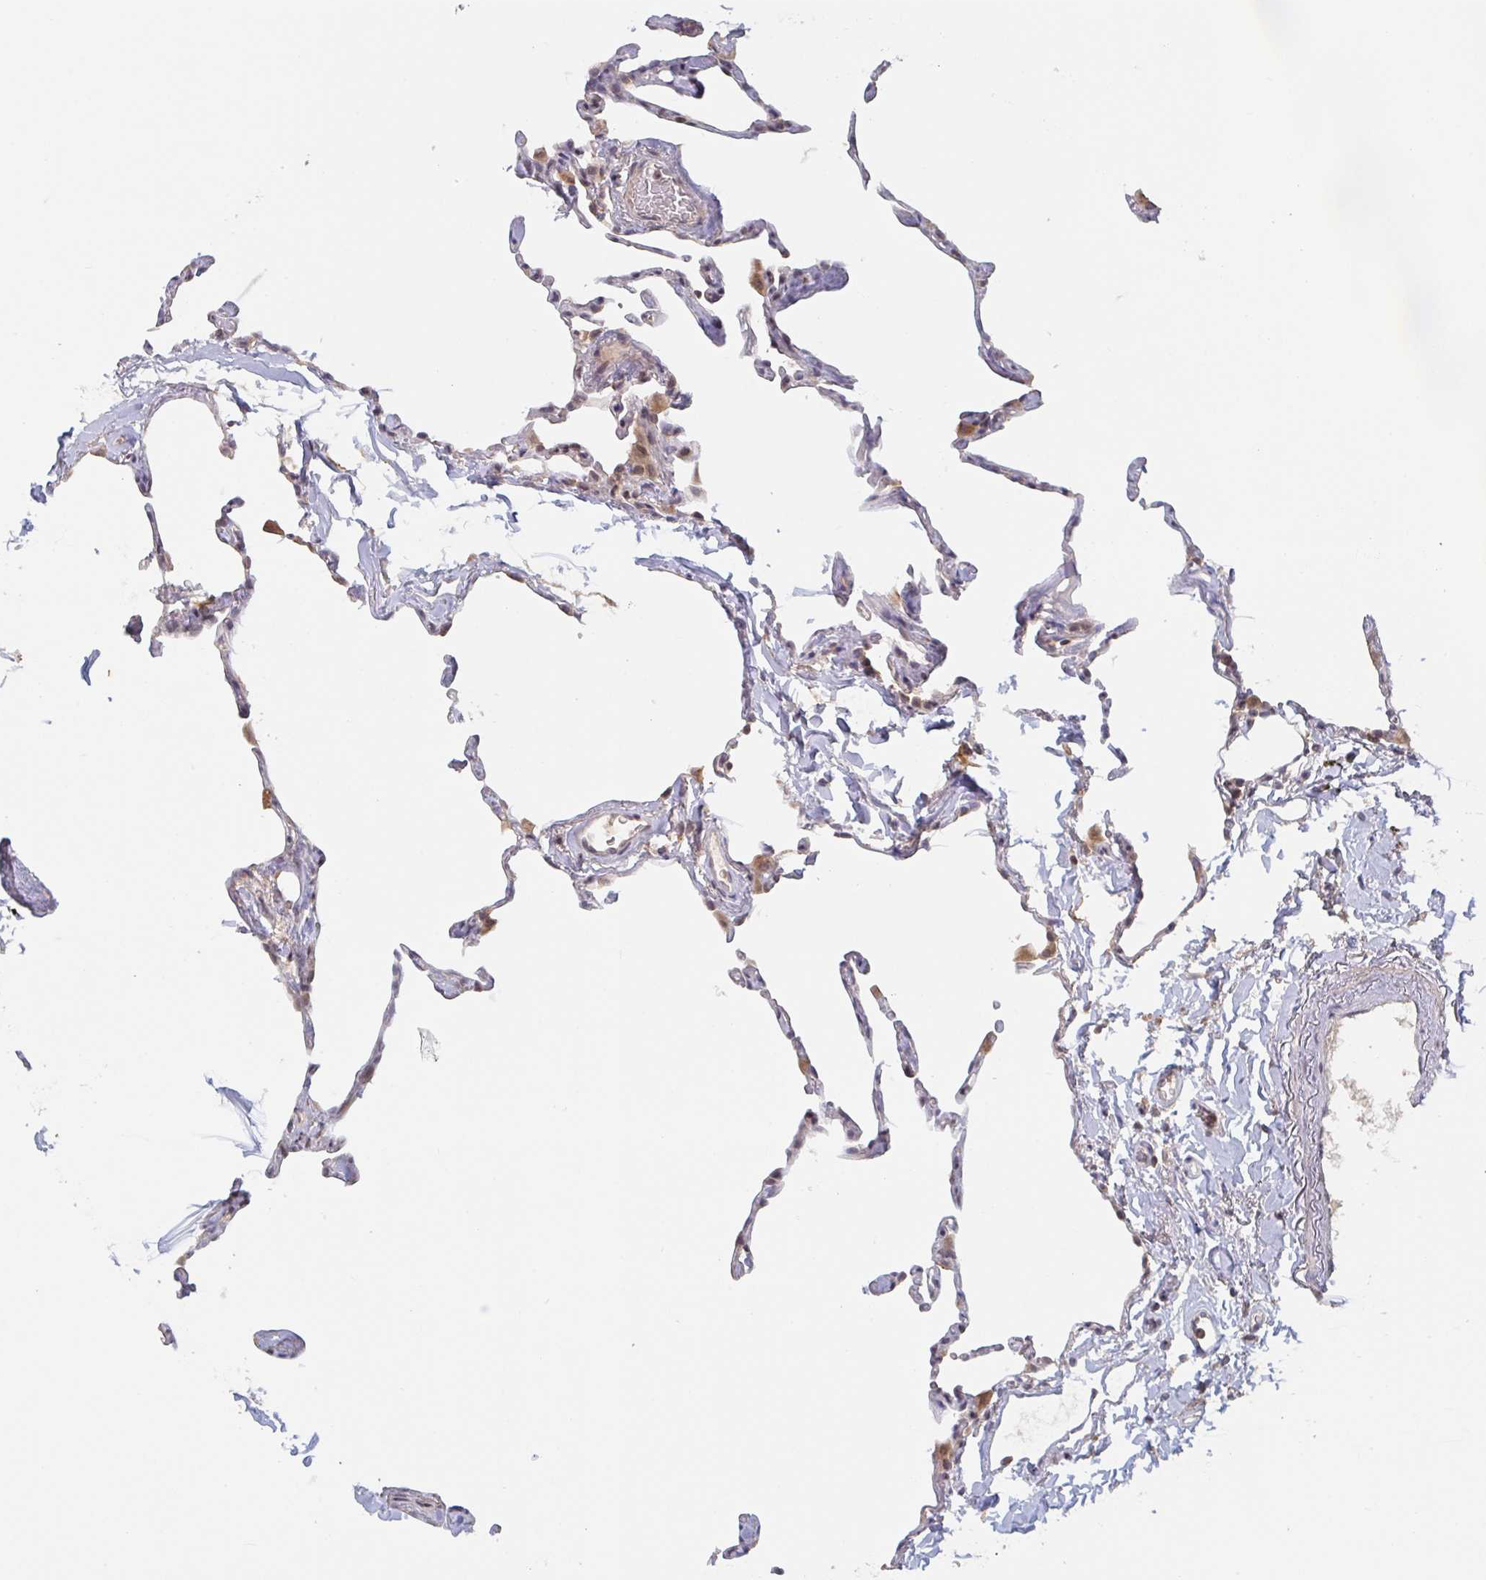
{"staining": {"intensity": "moderate", "quantity": "25%-75%", "location": "cytoplasmic/membranous,nuclear"}, "tissue": "lung", "cell_type": "Alveolar cells", "image_type": "normal", "snomed": [{"axis": "morphology", "description": "Normal tissue, NOS"}, {"axis": "topography", "description": "Lung"}], "caption": "A micrograph of human lung stained for a protein shows moderate cytoplasmic/membranous,nuclear brown staining in alveolar cells. (Brightfield microscopy of DAB IHC at high magnification).", "gene": "DCST1", "patient": {"sex": "male", "age": 65}}